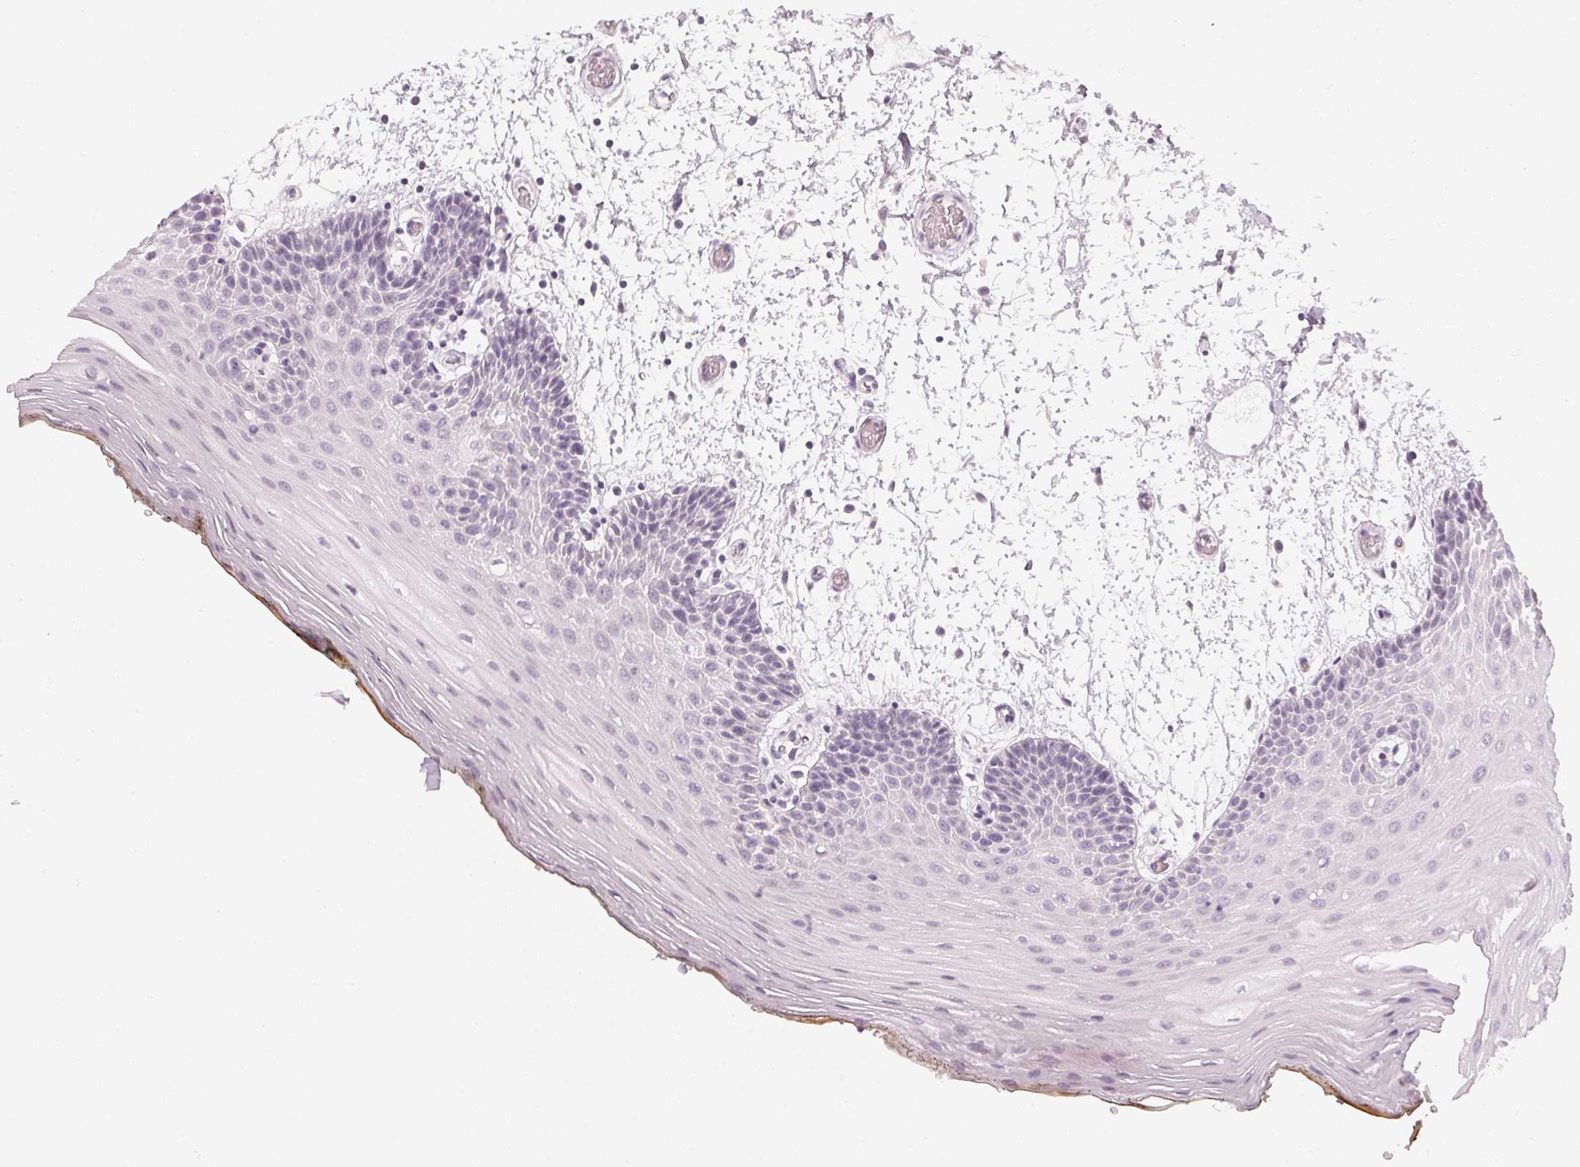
{"staining": {"intensity": "moderate", "quantity": "<25%", "location": "cytoplasmic/membranous"}, "tissue": "oral mucosa", "cell_type": "Squamous epithelial cells", "image_type": "normal", "snomed": [{"axis": "morphology", "description": "Normal tissue, NOS"}, {"axis": "morphology", "description": "Squamous cell carcinoma, NOS"}, {"axis": "topography", "description": "Oral tissue"}, {"axis": "topography", "description": "Head-Neck"}], "caption": "The immunohistochemical stain highlights moderate cytoplasmic/membranous positivity in squamous epithelial cells of normal oral mucosa.", "gene": "CHST4", "patient": {"sex": "male", "age": 52}}